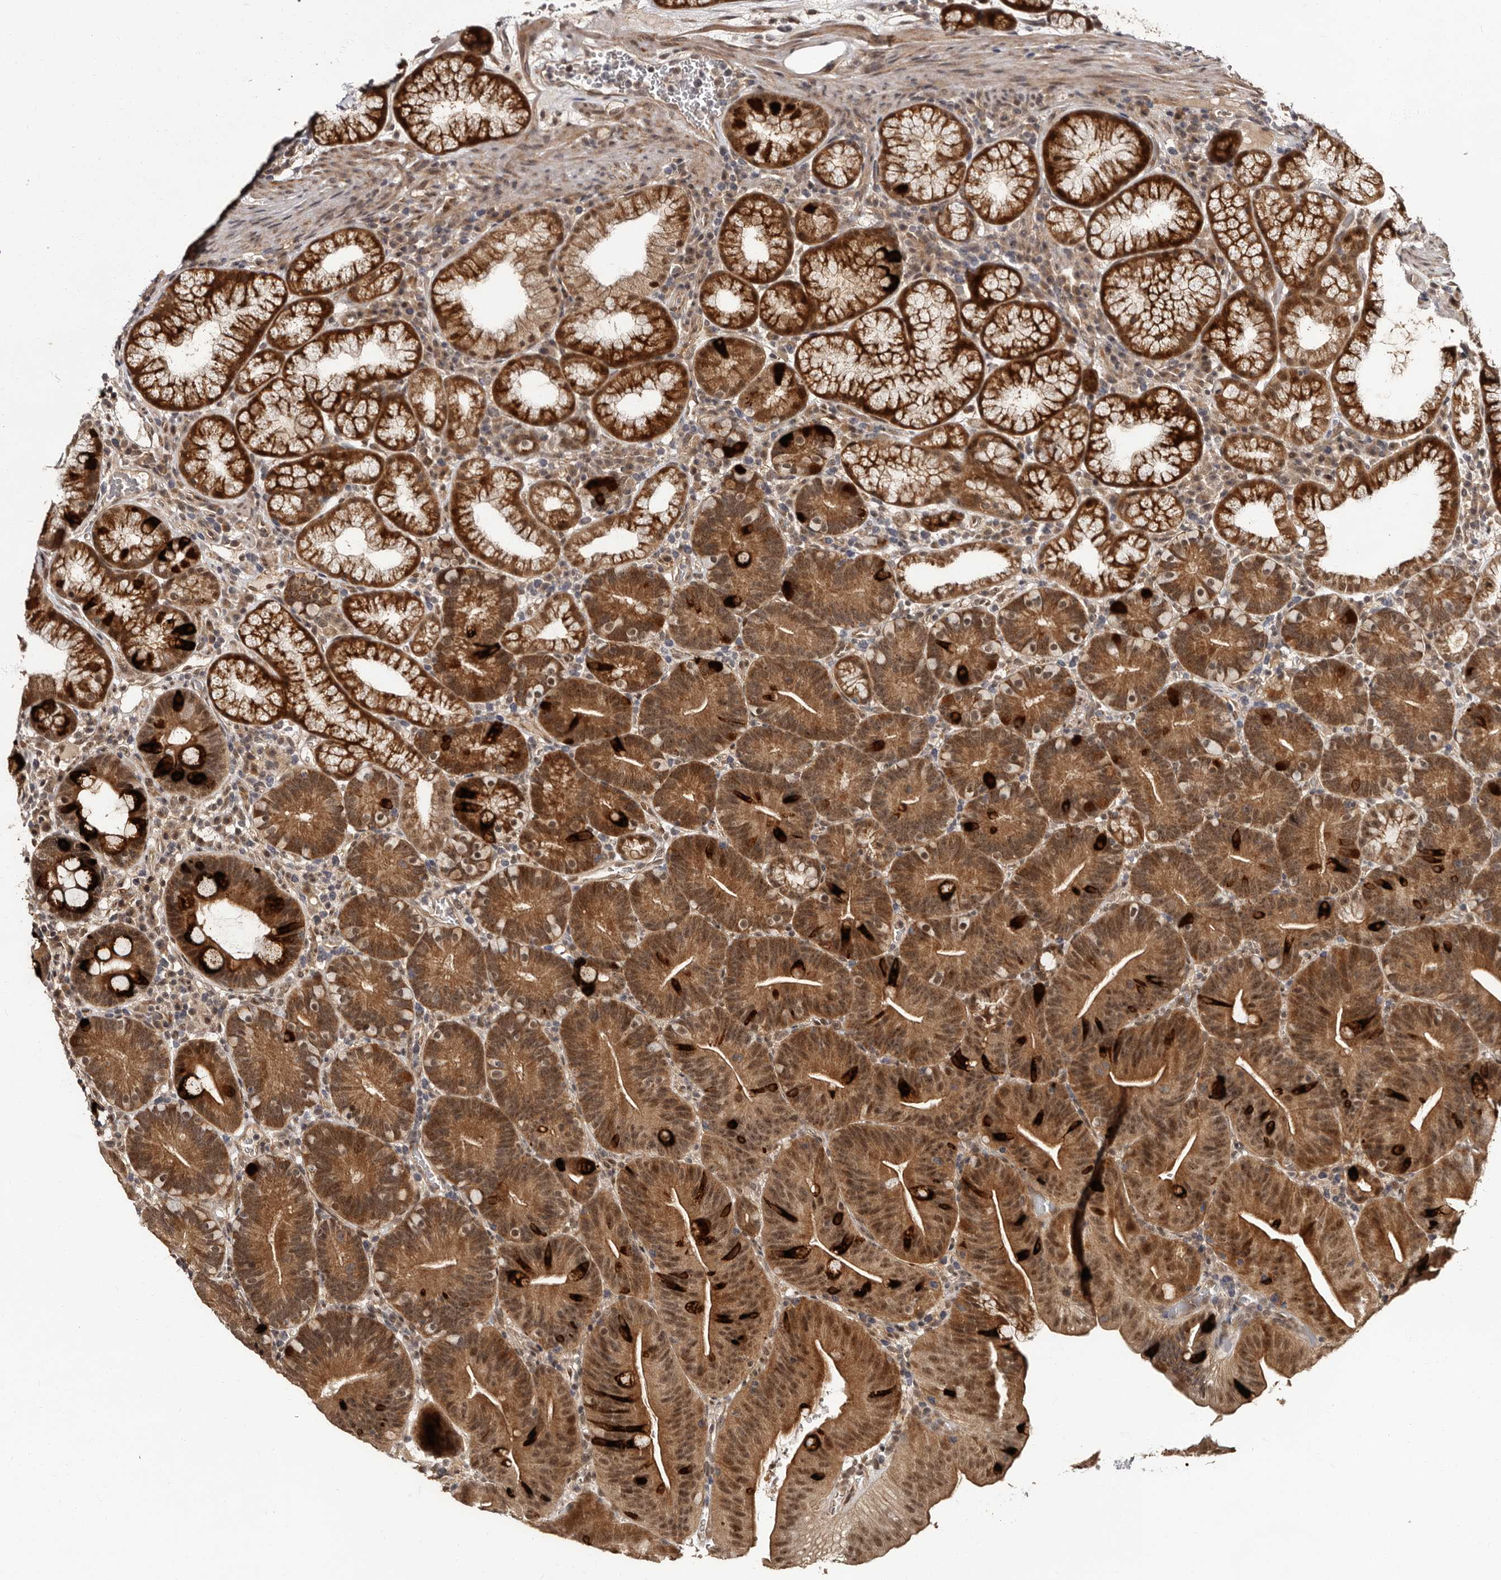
{"staining": {"intensity": "strong", "quantity": ">75%", "location": "cytoplasmic/membranous,nuclear"}, "tissue": "duodenum", "cell_type": "Glandular cells", "image_type": "normal", "snomed": [{"axis": "morphology", "description": "Normal tissue, NOS"}, {"axis": "topography", "description": "Duodenum"}], "caption": "A brown stain shows strong cytoplasmic/membranous,nuclear expression of a protein in glandular cells of benign duodenum. Nuclei are stained in blue.", "gene": "TBC1D22B", "patient": {"sex": "male", "age": 54}}